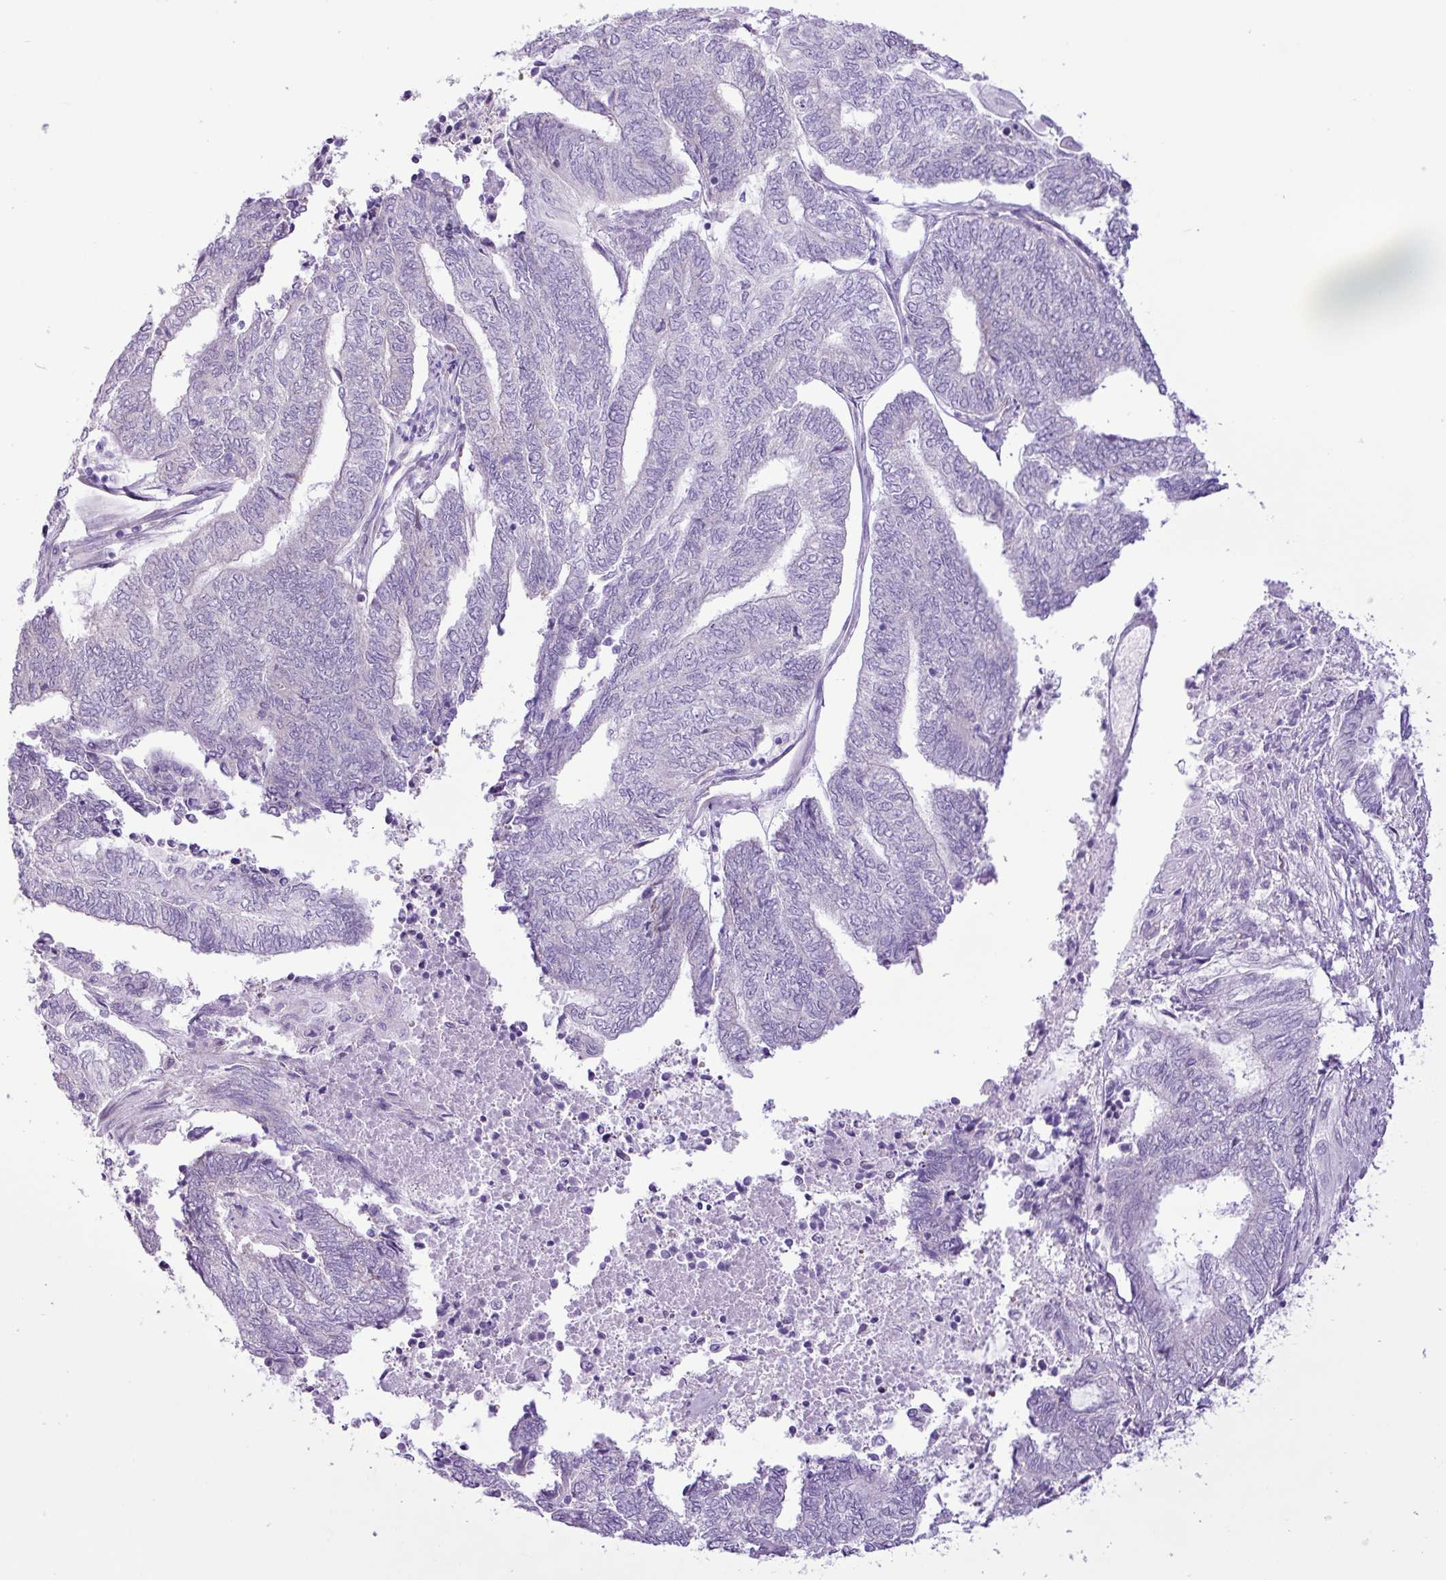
{"staining": {"intensity": "negative", "quantity": "none", "location": "none"}, "tissue": "endometrial cancer", "cell_type": "Tumor cells", "image_type": "cancer", "snomed": [{"axis": "morphology", "description": "Adenocarcinoma, NOS"}, {"axis": "topography", "description": "Uterus"}, {"axis": "topography", "description": "Endometrium"}], "caption": "Tumor cells are negative for brown protein staining in adenocarcinoma (endometrial).", "gene": "ELOA2", "patient": {"sex": "female", "age": 70}}